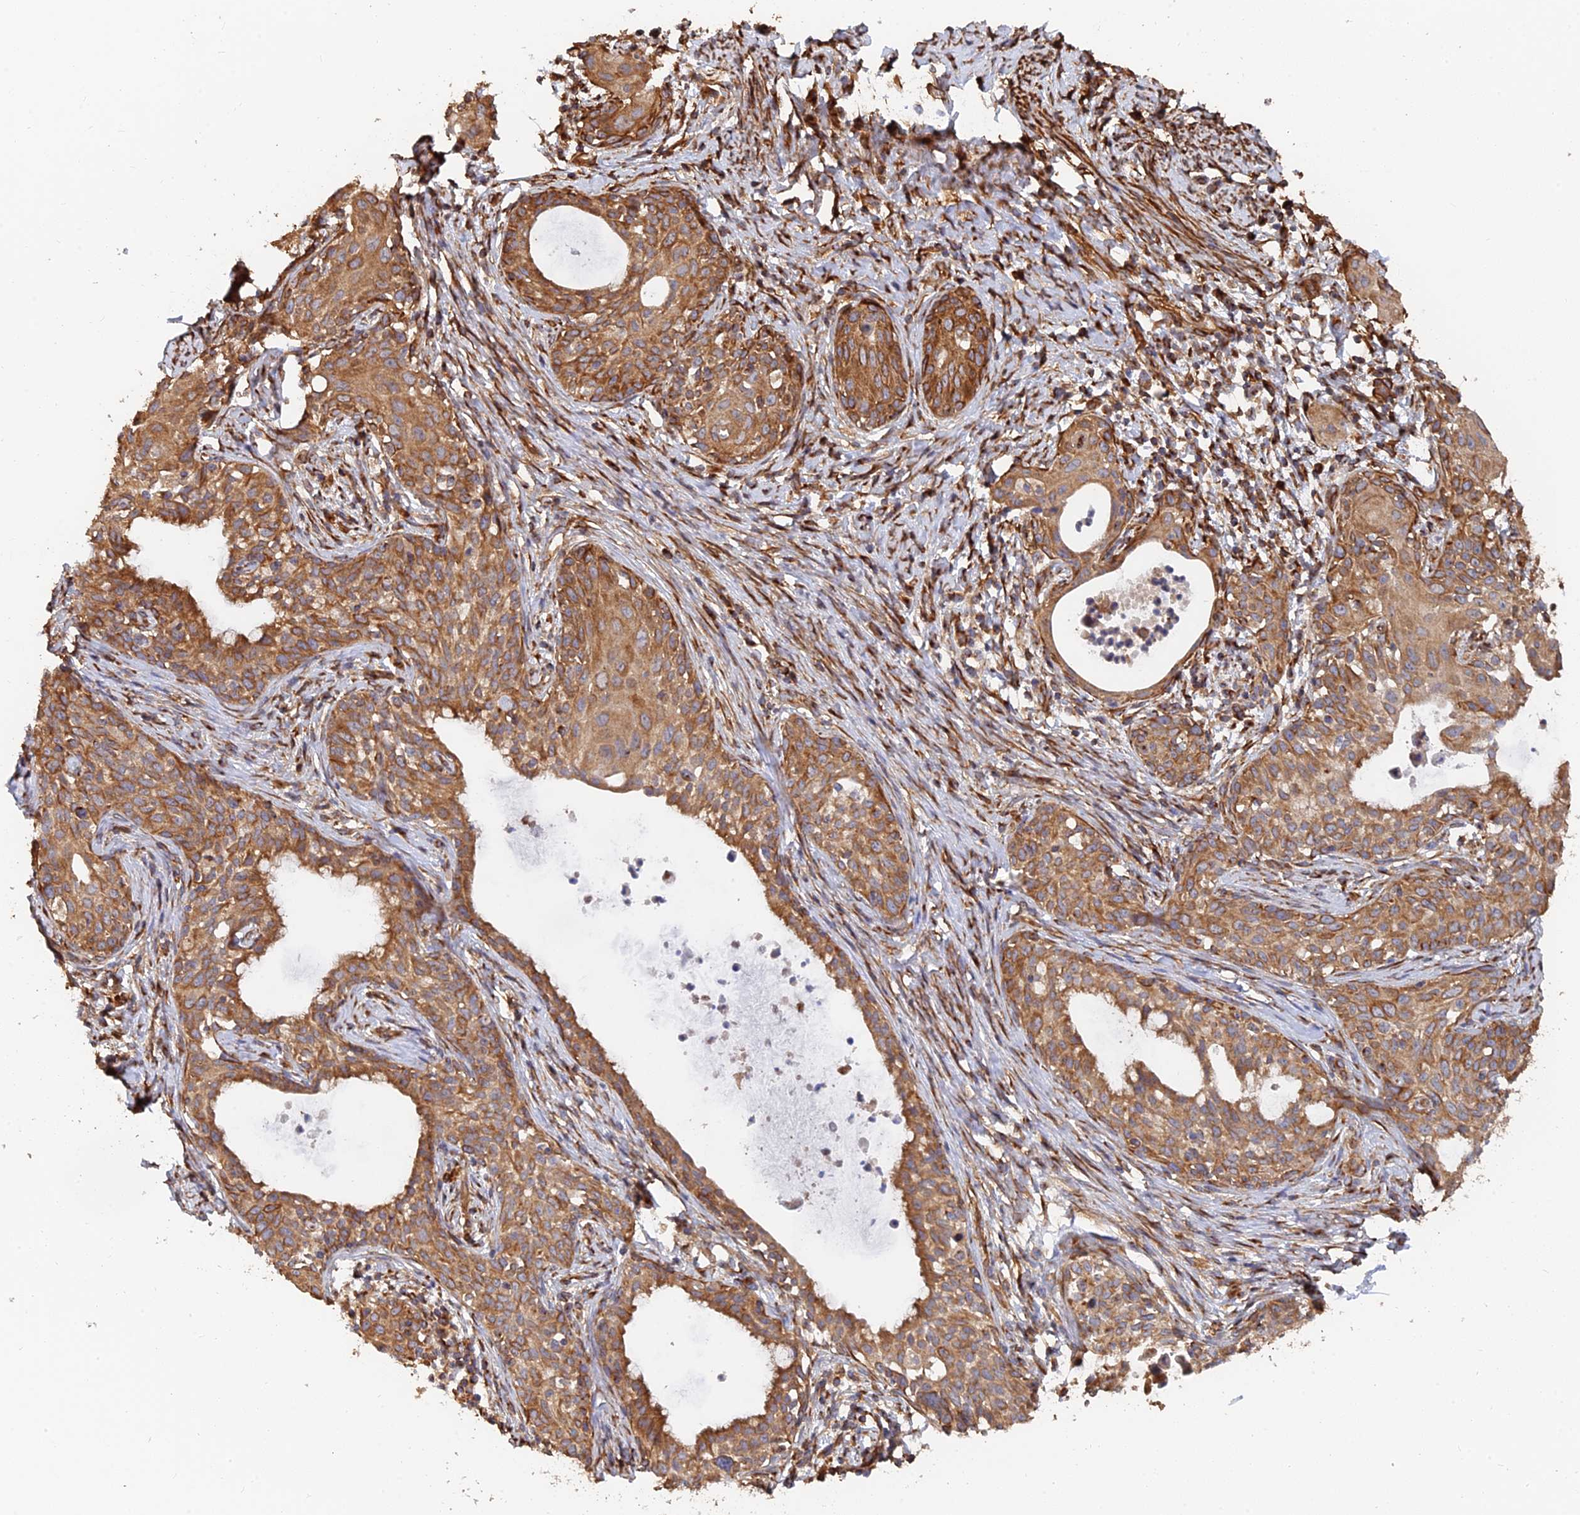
{"staining": {"intensity": "moderate", "quantity": ">75%", "location": "cytoplasmic/membranous"}, "tissue": "cervical cancer", "cell_type": "Tumor cells", "image_type": "cancer", "snomed": [{"axis": "morphology", "description": "Squamous cell carcinoma, NOS"}, {"axis": "topography", "description": "Cervix"}], "caption": "Approximately >75% of tumor cells in cervical squamous cell carcinoma reveal moderate cytoplasmic/membranous protein staining as visualized by brown immunohistochemical staining.", "gene": "WBP11", "patient": {"sex": "female", "age": 52}}